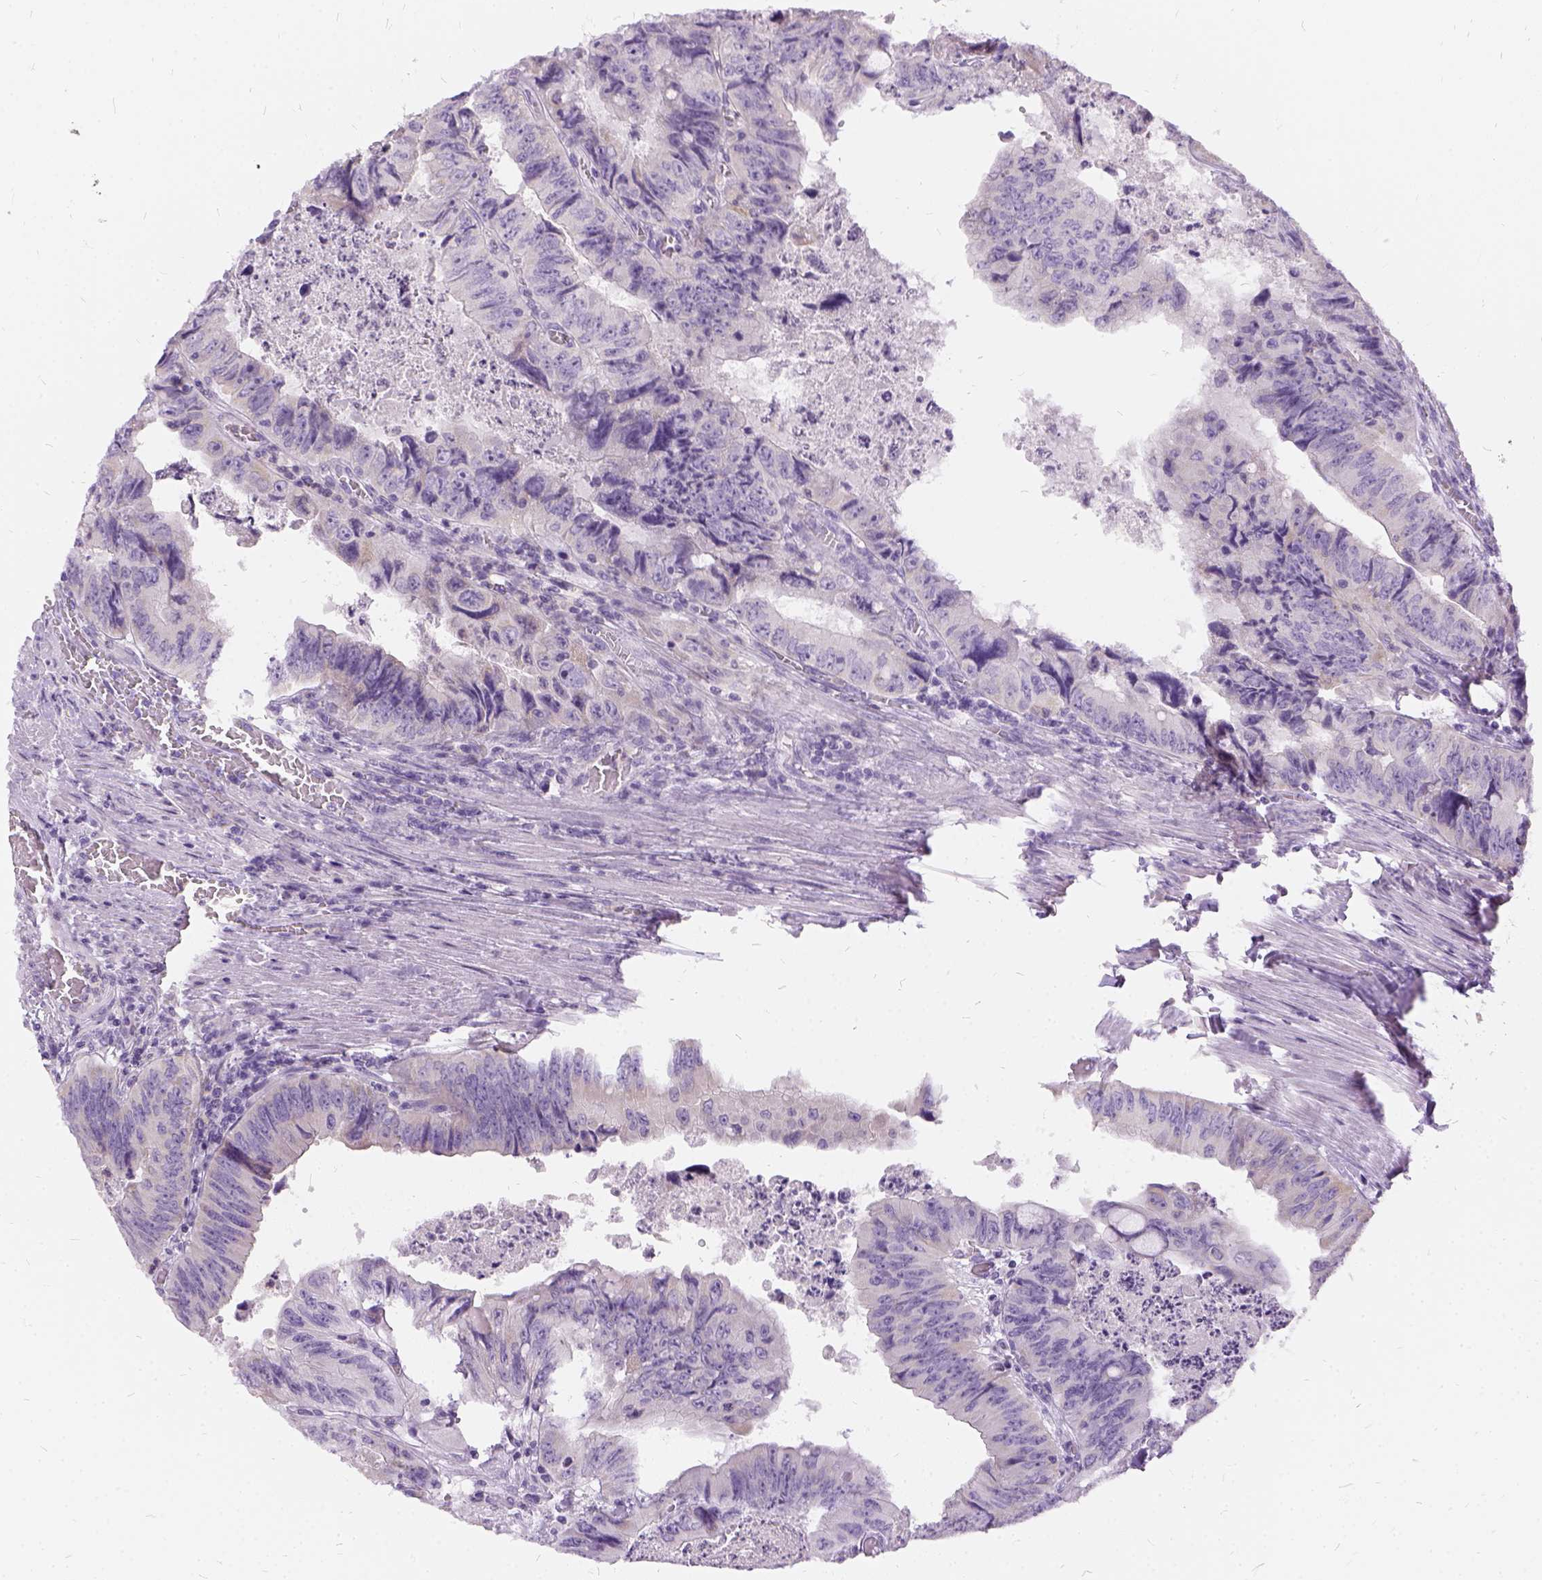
{"staining": {"intensity": "negative", "quantity": "none", "location": "none"}, "tissue": "colorectal cancer", "cell_type": "Tumor cells", "image_type": "cancer", "snomed": [{"axis": "morphology", "description": "Adenocarcinoma, NOS"}, {"axis": "topography", "description": "Colon"}], "caption": "This photomicrograph is of adenocarcinoma (colorectal) stained with immunohistochemistry (IHC) to label a protein in brown with the nuclei are counter-stained blue. There is no positivity in tumor cells.", "gene": "FDX1", "patient": {"sex": "female", "age": 84}}